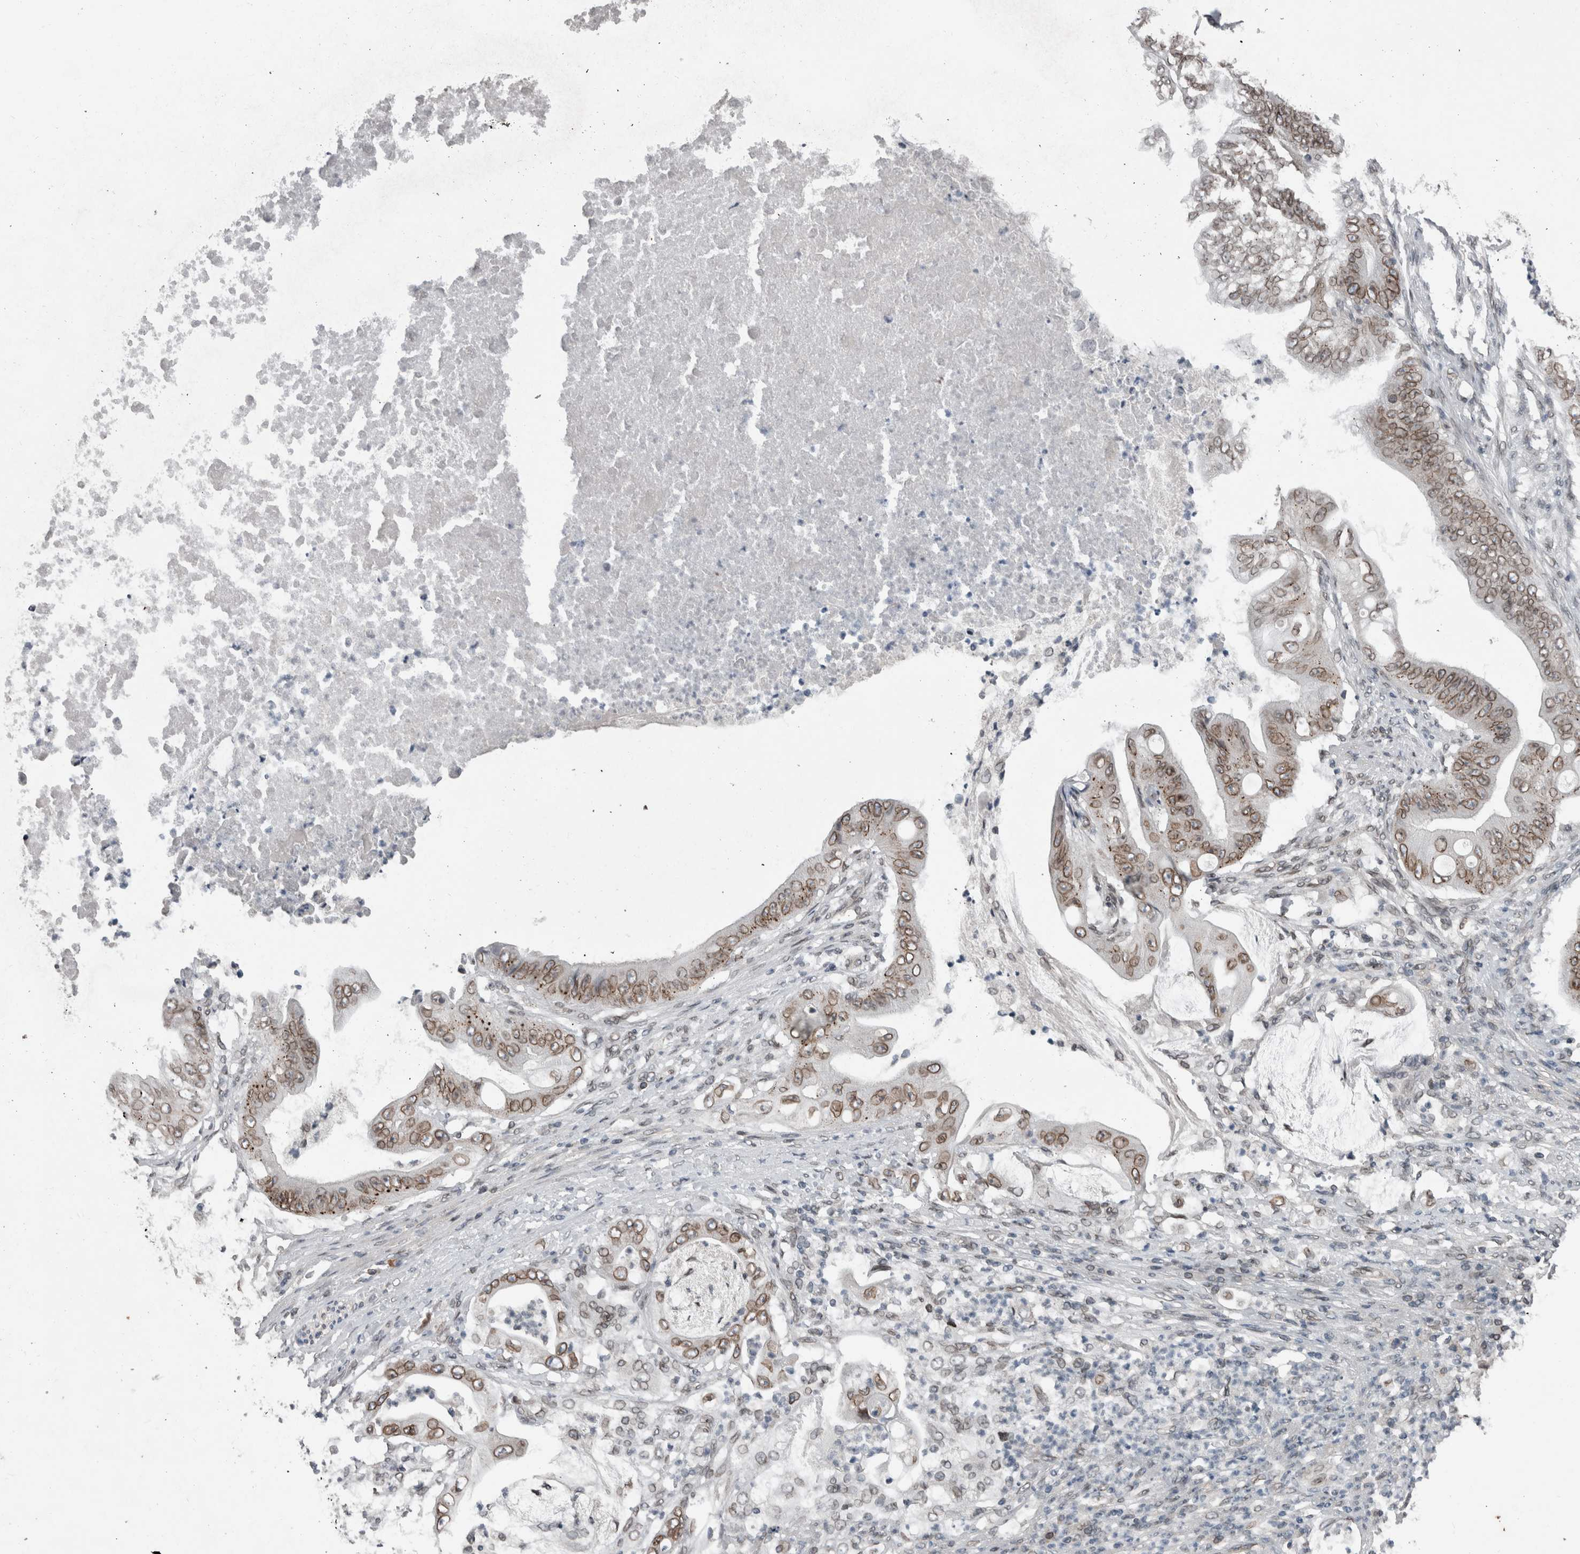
{"staining": {"intensity": "moderate", "quantity": ">75%", "location": "cytoplasmic/membranous,nuclear"}, "tissue": "stomach cancer", "cell_type": "Tumor cells", "image_type": "cancer", "snomed": [{"axis": "morphology", "description": "Adenocarcinoma, NOS"}, {"axis": "topography", "description": "Stomach"}], "caption": "The micrograph displays immunohistochemical staining of stomach cancer (adenocarcinoma). There is moderate cytoplasmic/membranous and nuclear staining is appreciated in approximately >75% of tumor cells.", "gene": "RANBP2", "patient": {"sex": "female", "age": 73}}